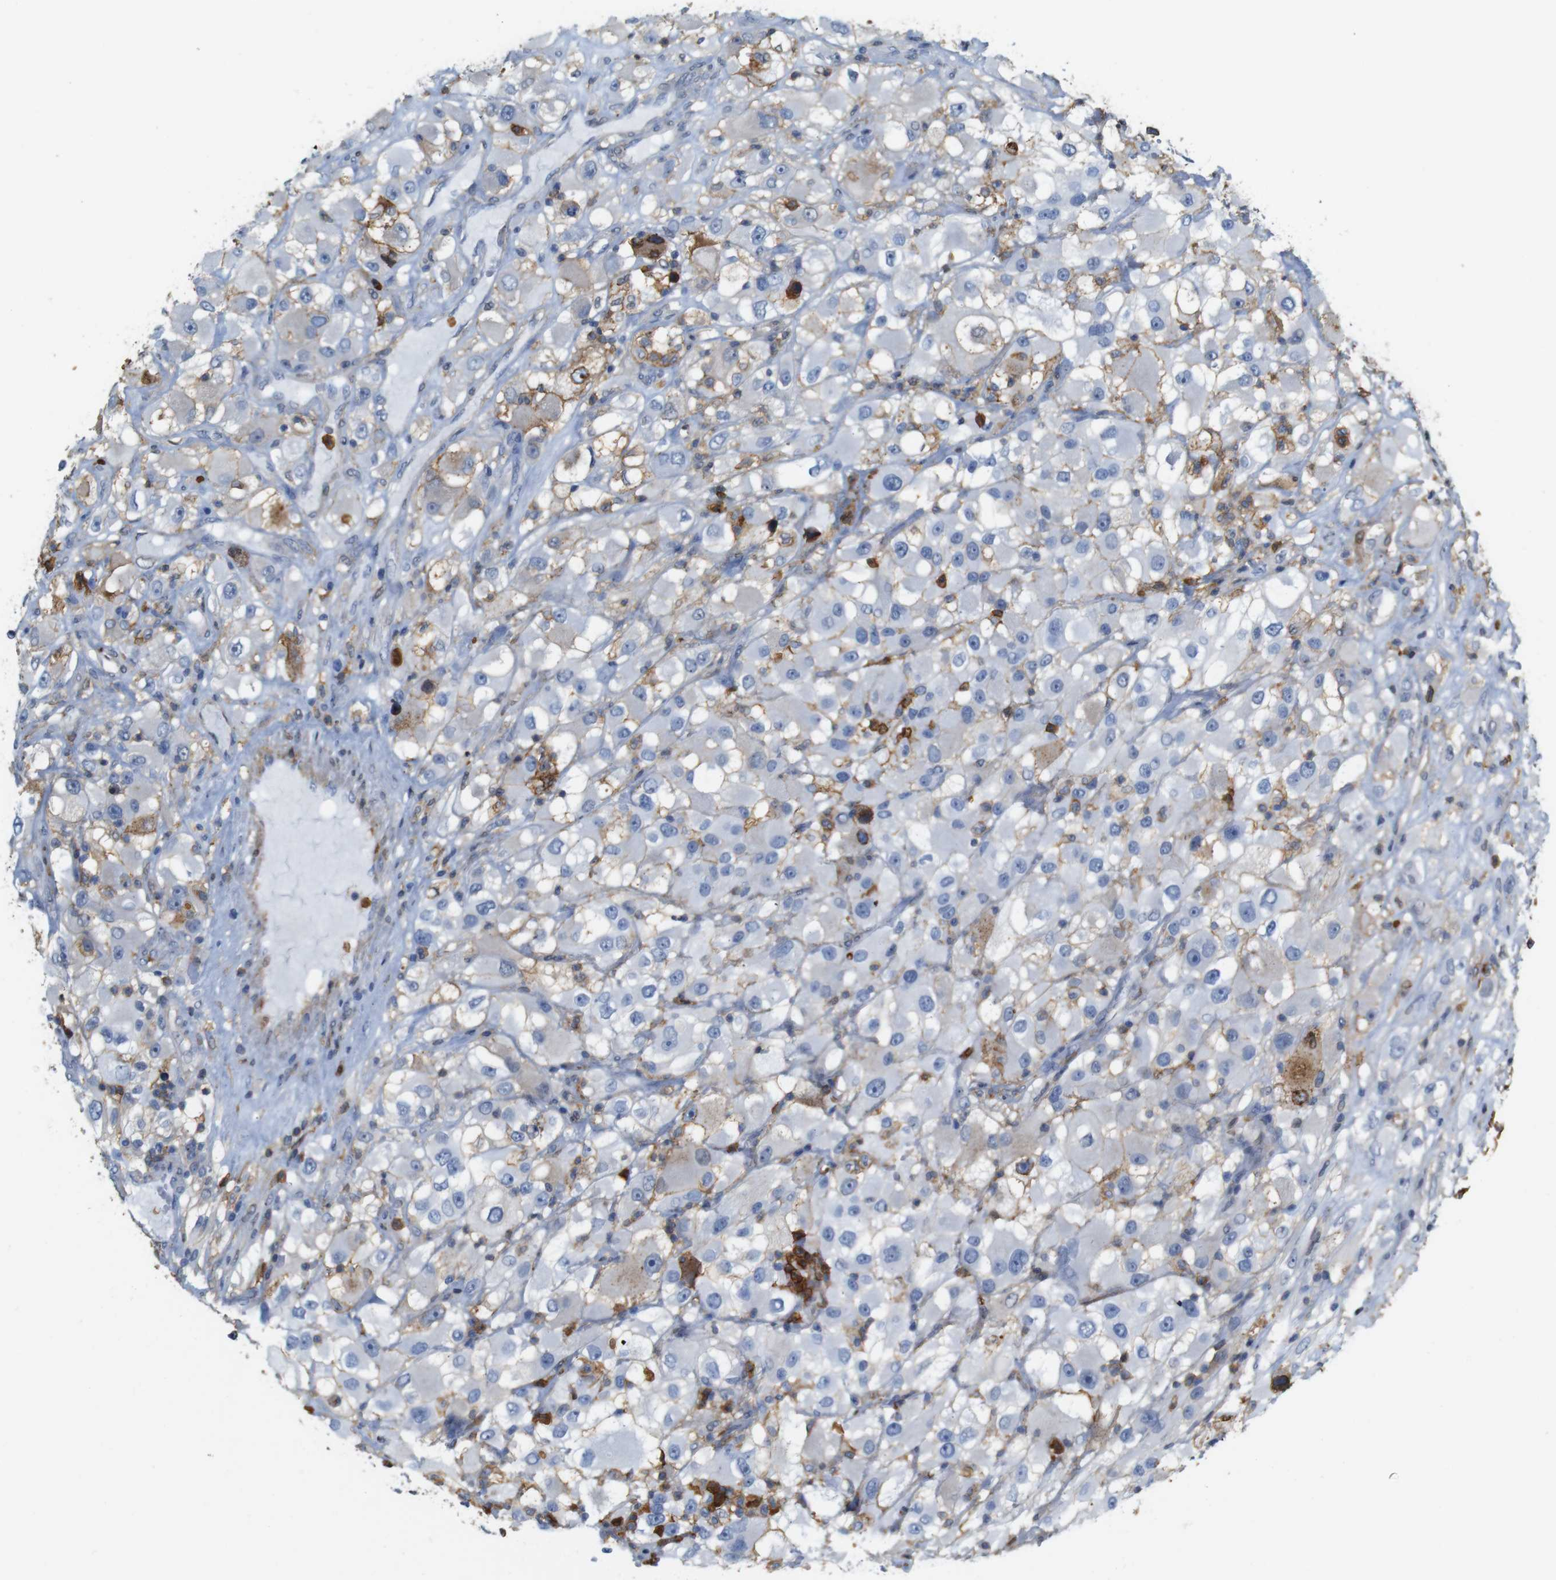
{"staining": {"intensity": "weak", "quantity": "<25%", "location": "cytoplasmic/membranous"}, "tissue": "renal cancer", "cell_type": "Tumor cells", "image_type": "cancer", "snomed": [{"axis": "morphology", "description": "Adenocarcinoma, NOS"}, {"axis": "topography", "description": "Kidney"}], "caption": "This is an immunohistochemistry histopathology image of human renal cancer. There is no staining in tumor cells.", "gene": "ANXA1", "patient": {"sex": "female", "age": 52}}